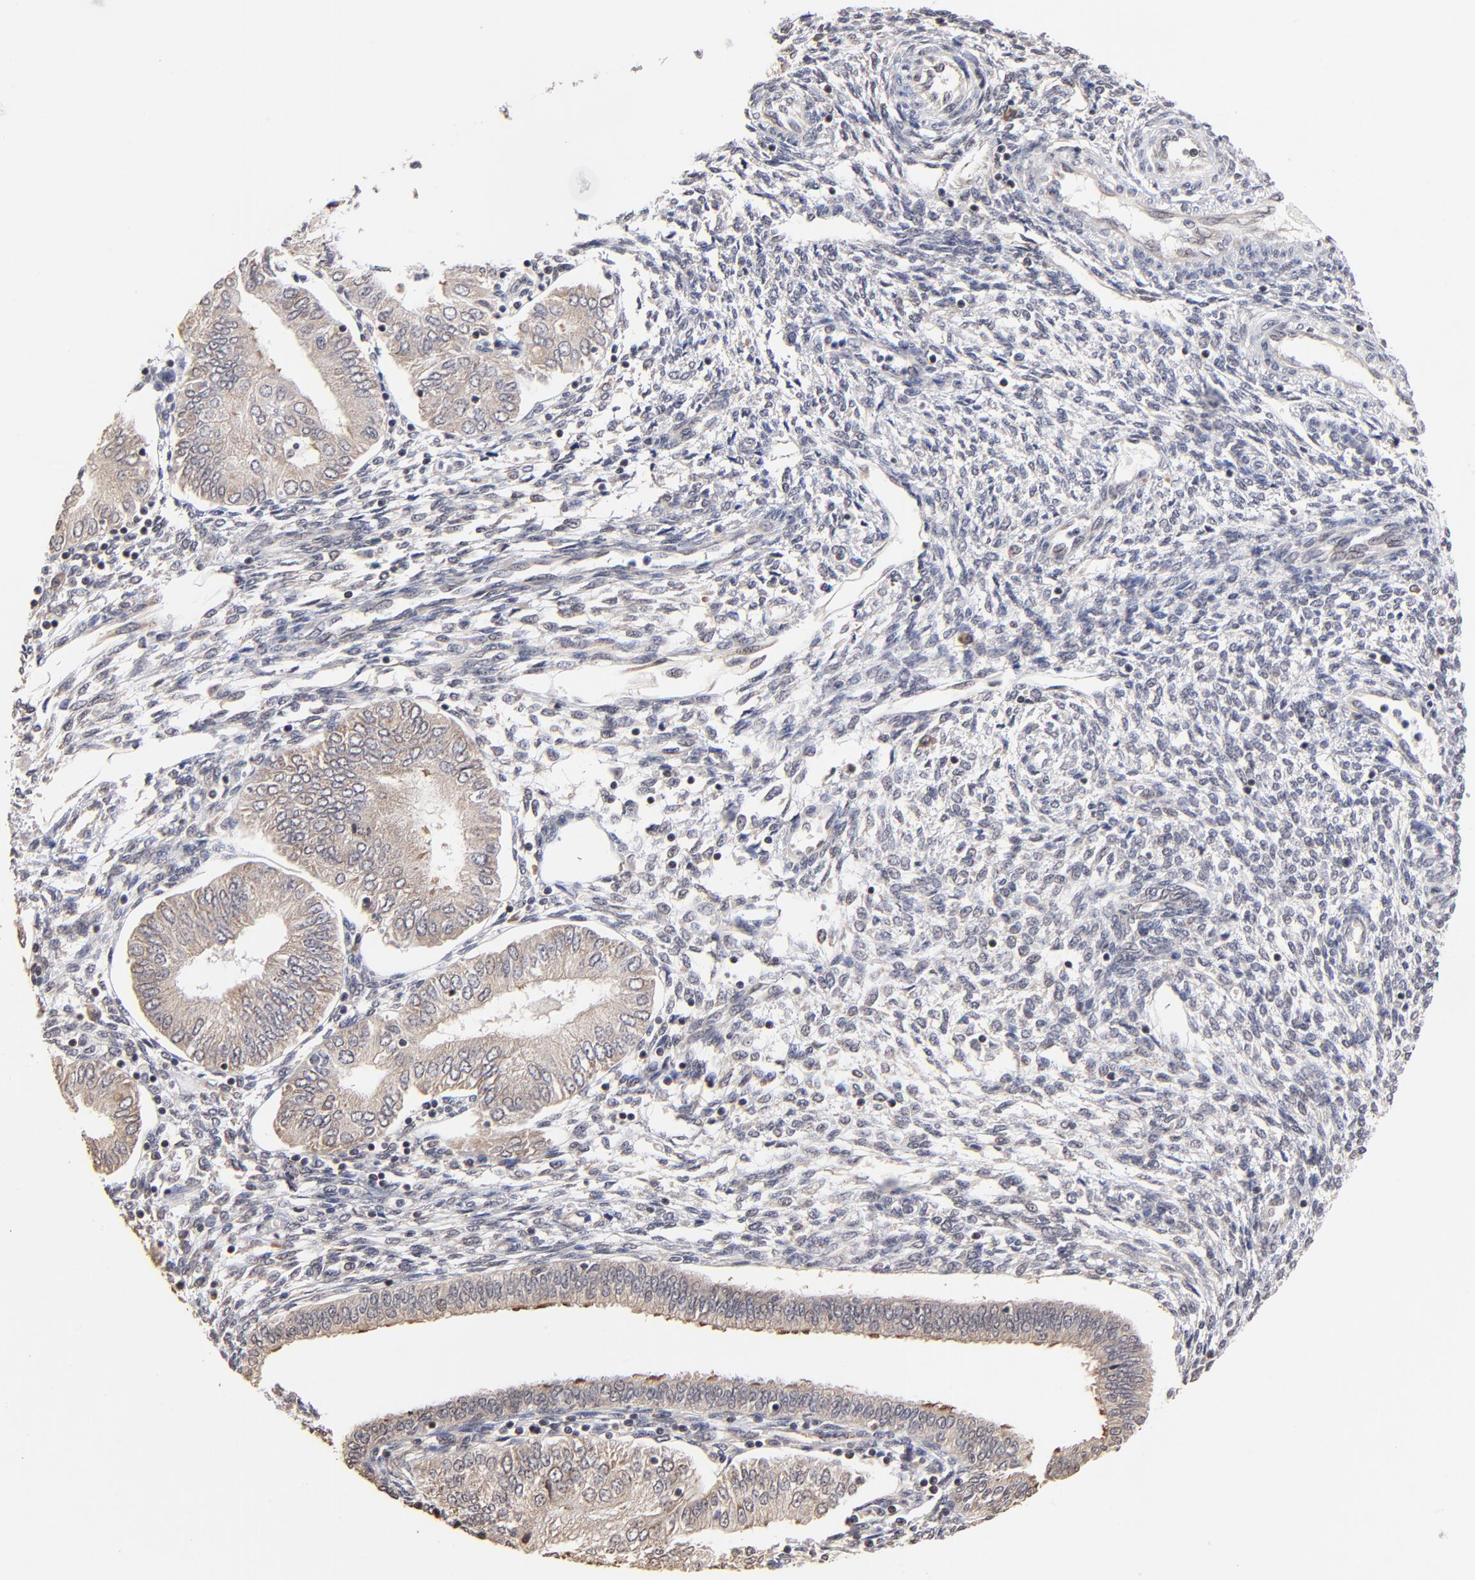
{"staining": {"intensity": "weak", "quantity": ">75%", "location": "cytoplasmic/membranous"}, "tissue": "endometrial cancer", "cell_type": "Tumor cells", "image_type": "cancer", "snomed": [{"axis": "morphology", "description": "Adenocarcinoma, NOS"}, {"axis": "topography", "description": "Endometrium"}], "caption": "Protein expression analysis of human endometrial cancer reveals weak cytoplasmic/membranous staining in about >75% of tumor cells.", "gene": "BRPF1", "patient": {"sex": "female", "age": 51}}